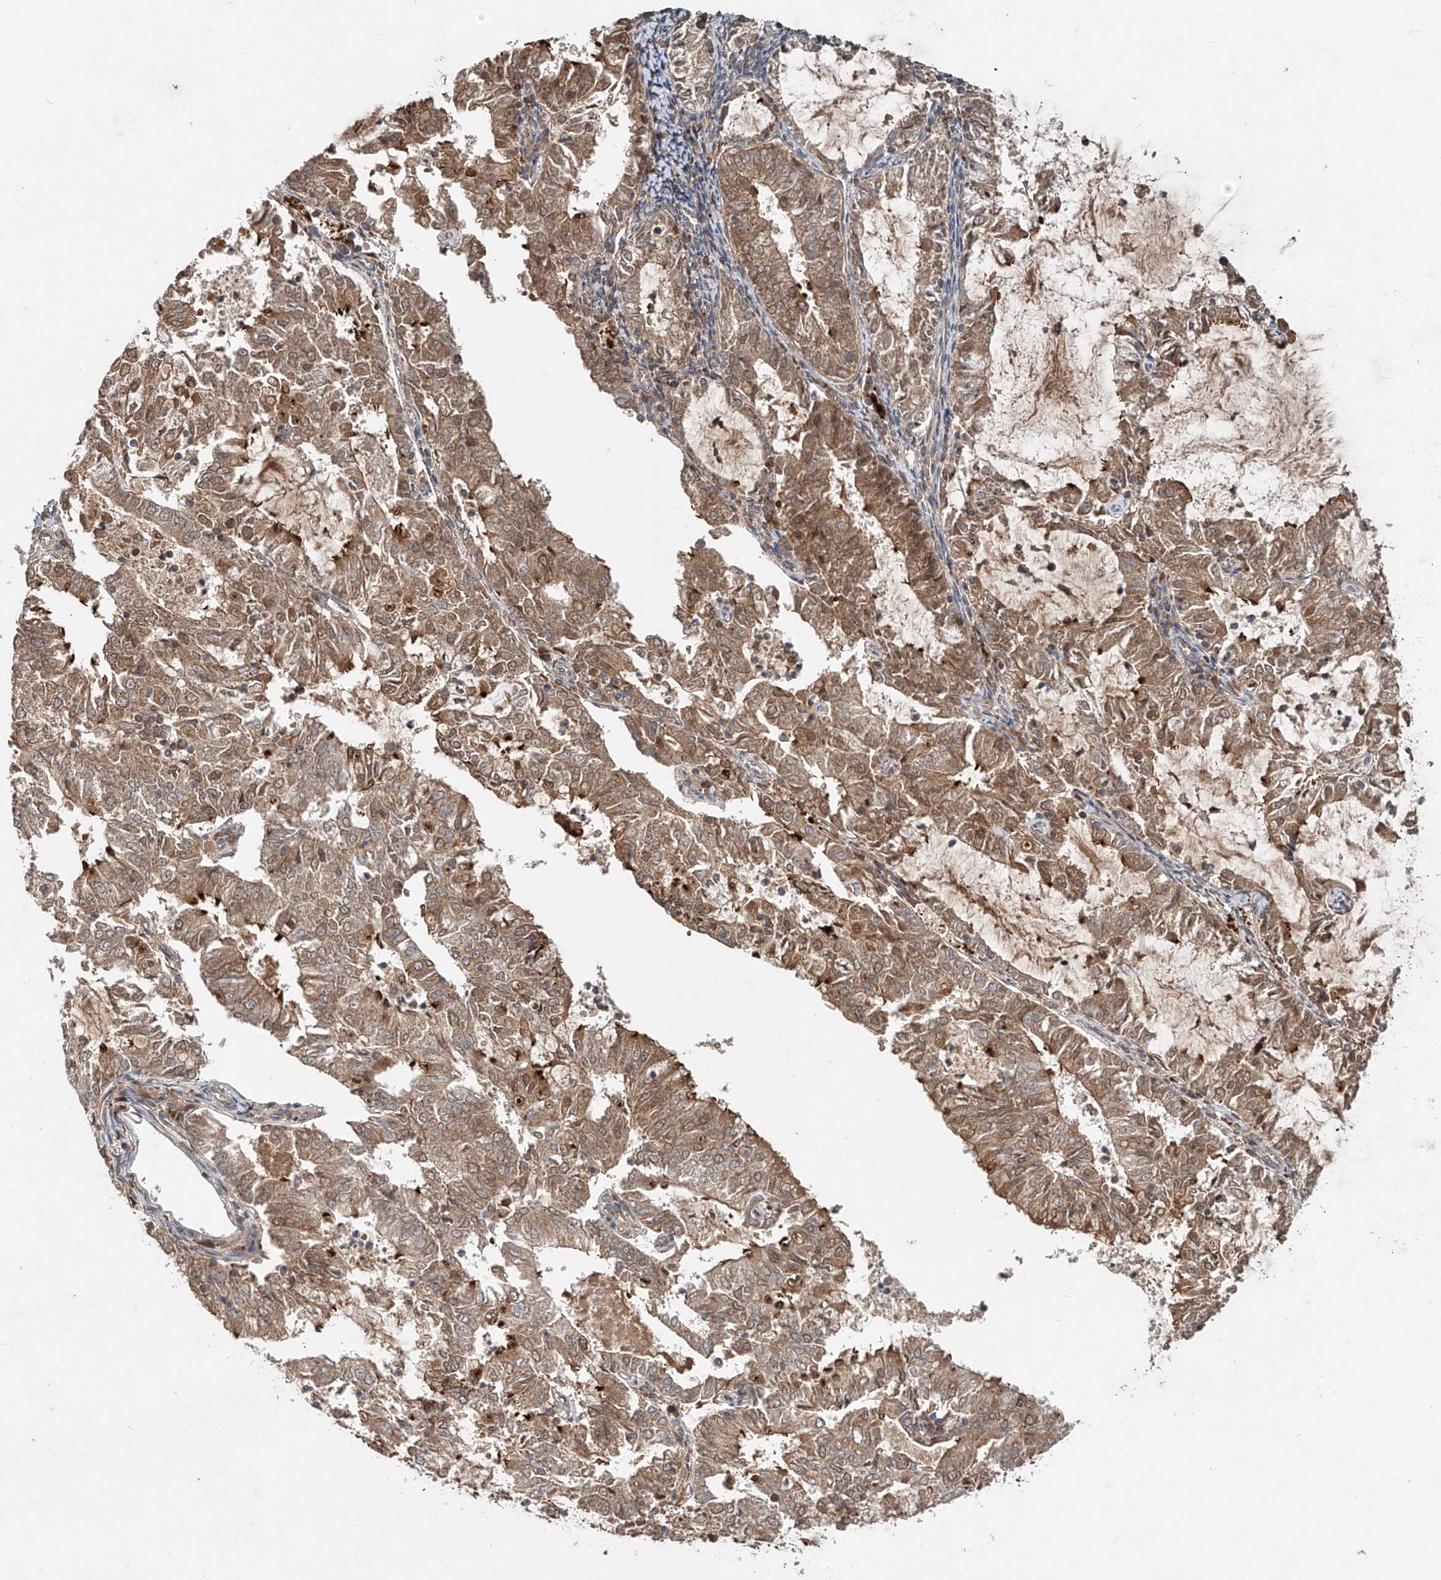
{"staining": {"intensity": "moderate", "quantity": ">75%", "location": "cytoplasmic/membranous"}, "tissue": "endometrial cancer", "cell_type": "Tumor cells", "image_type": "cancer", "snomed": [{"axis": "morphology", "description": "Adenocarcinoma, NOS"}, {"axis": "topography", "description": "Endometrium"}], "caption": "Immunohistochemical staining of human adenocarcinoma (endometrial) reveals medium levels of moderate cytoplasmic/membranous protein staining in about >75% of tumor cells.", "gene": "IER5", "patient": {"sex": "female", "age": 57}}